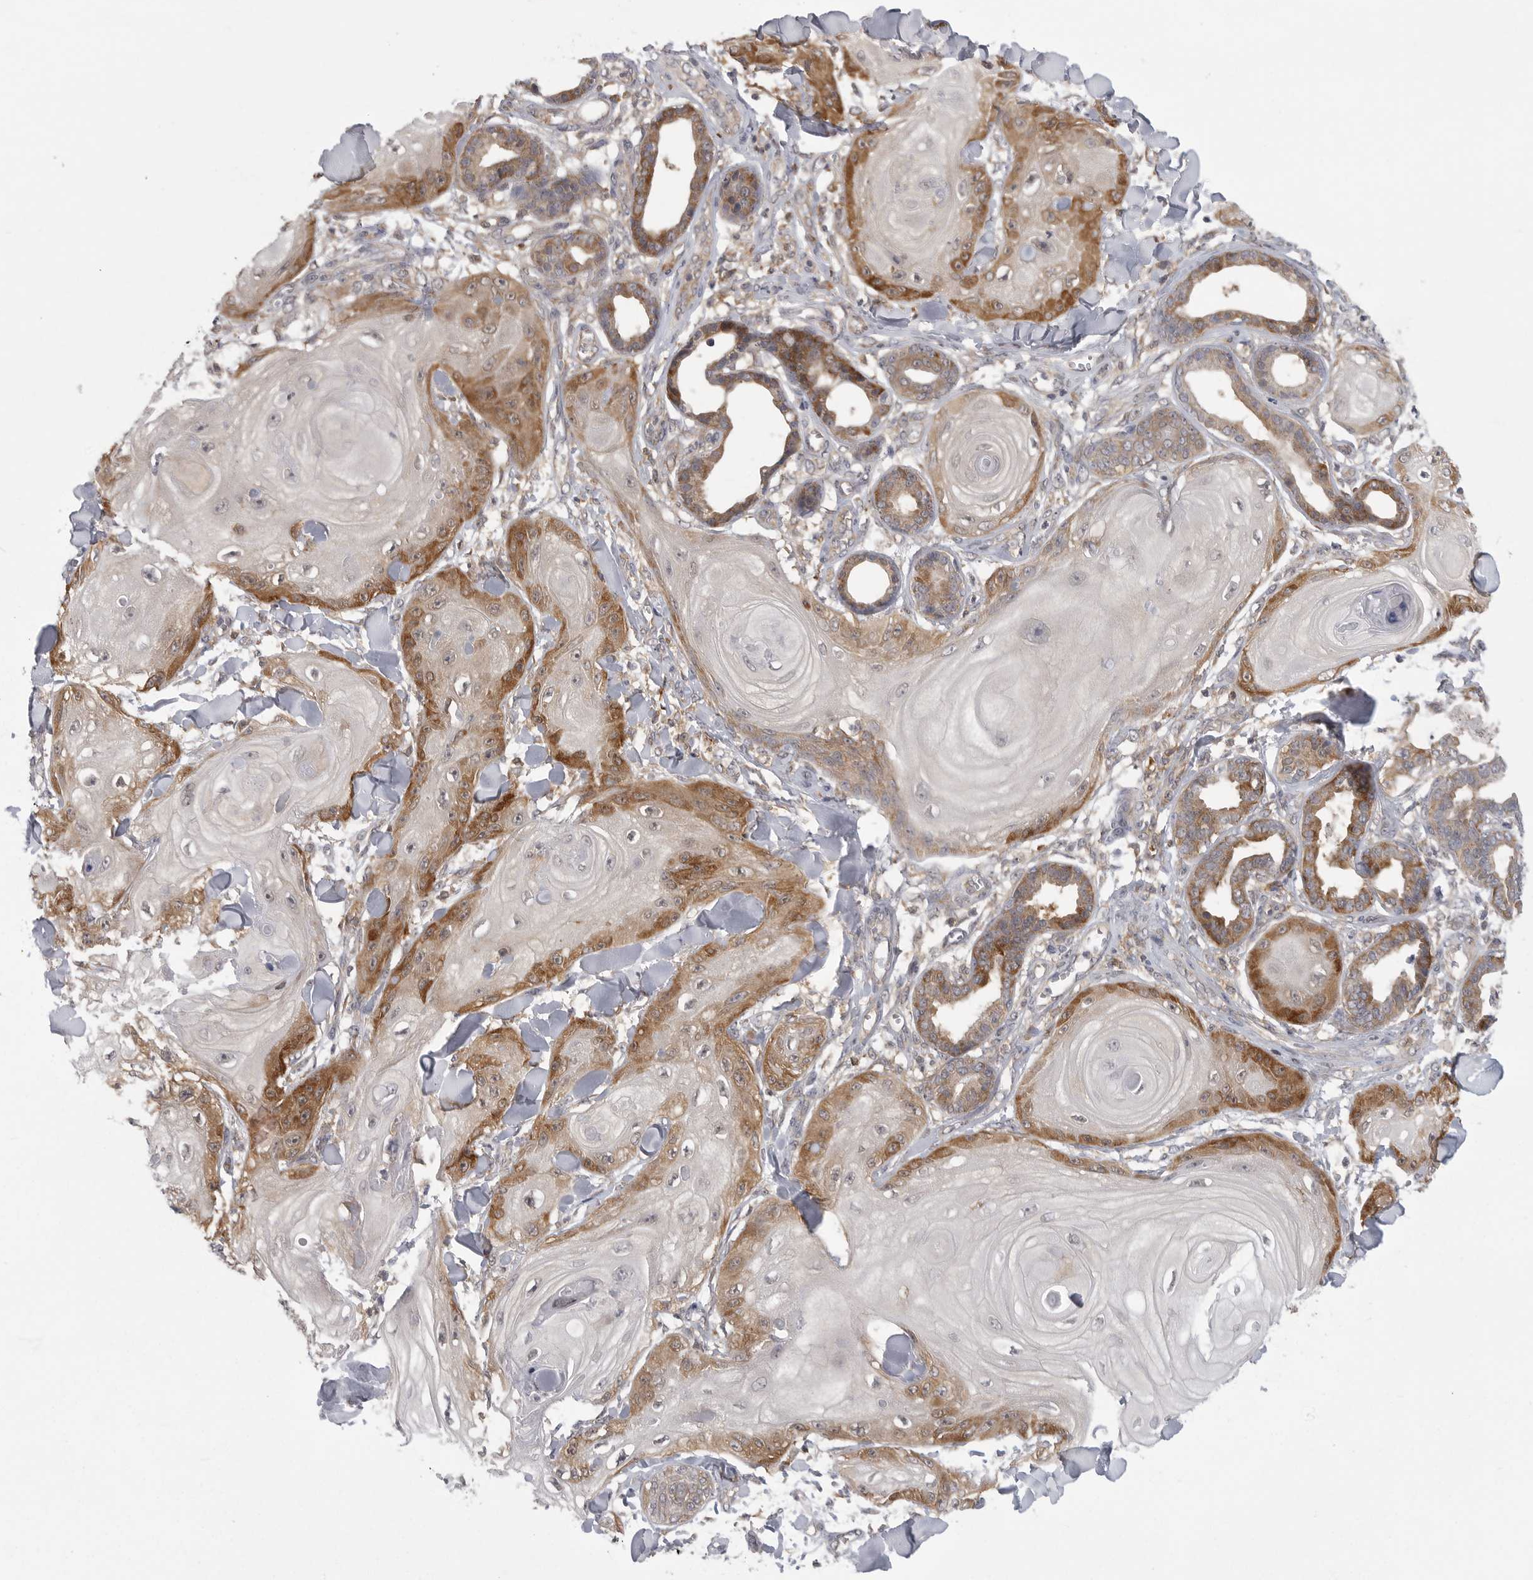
{"staining": {"intensity": "moderate", "quantity": ">75%", "location": "cytoplasmic/membranous"}, "tissue": "skin cancer", "cell_type": "Tumor cells", "image_type": "cancer", "snomed": [{"axis": "morphology", "description": "Squamous cell carcinoma, NOS"}, {"axis": "topography", "description": "Skin"}], "caption": "Skin squamous cell carcinoma stained with a protein marker displays moderate staining in tumor cells.", "gene": "CACYBP", "patient": {"sex": "male", "age": 74}}